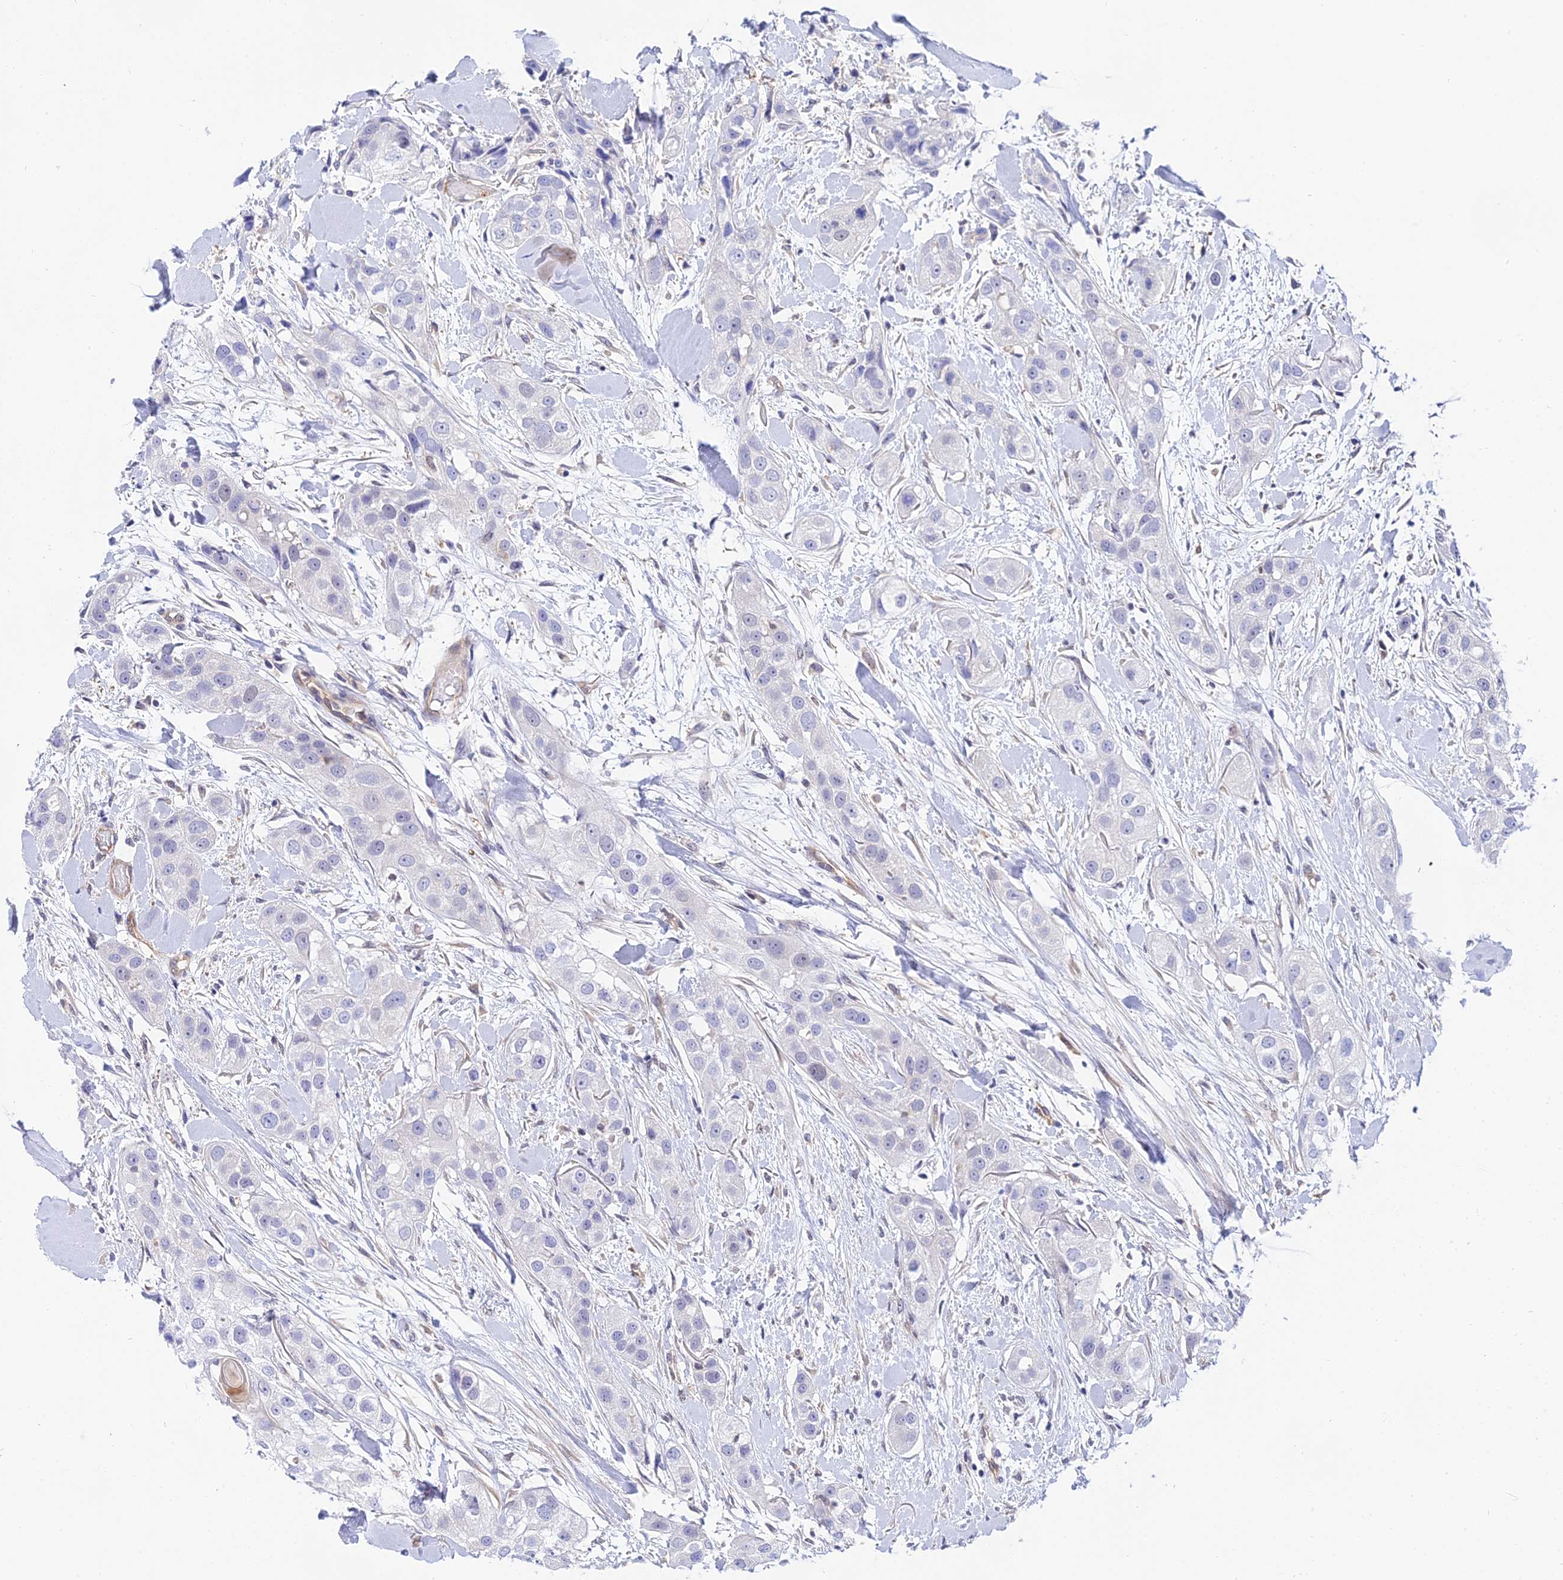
{"staining": {"intensity": "negative", "quantity": "none", "location": "none"}, "tissue": "head and neck cancer", "cell_type": "Tumor cells", "image_type": "cancer", "snomed": [{"axis": "morphology", "description": "Normal tissue, NOS"}, {"axis": "morphology", "description": "Squamous cell carcinoma, NOS"}, {"axis": "topography", "description": "Skeletal muscle"}, {"axis": "topography", "description": "Head-Neck"}], "caption": "The IHC histopathology image has no significant staining in tumor cells of head and neck cancer tissue.", "gene": "PPP2R2C", "patient": {"sex": "male", "age": 51}}